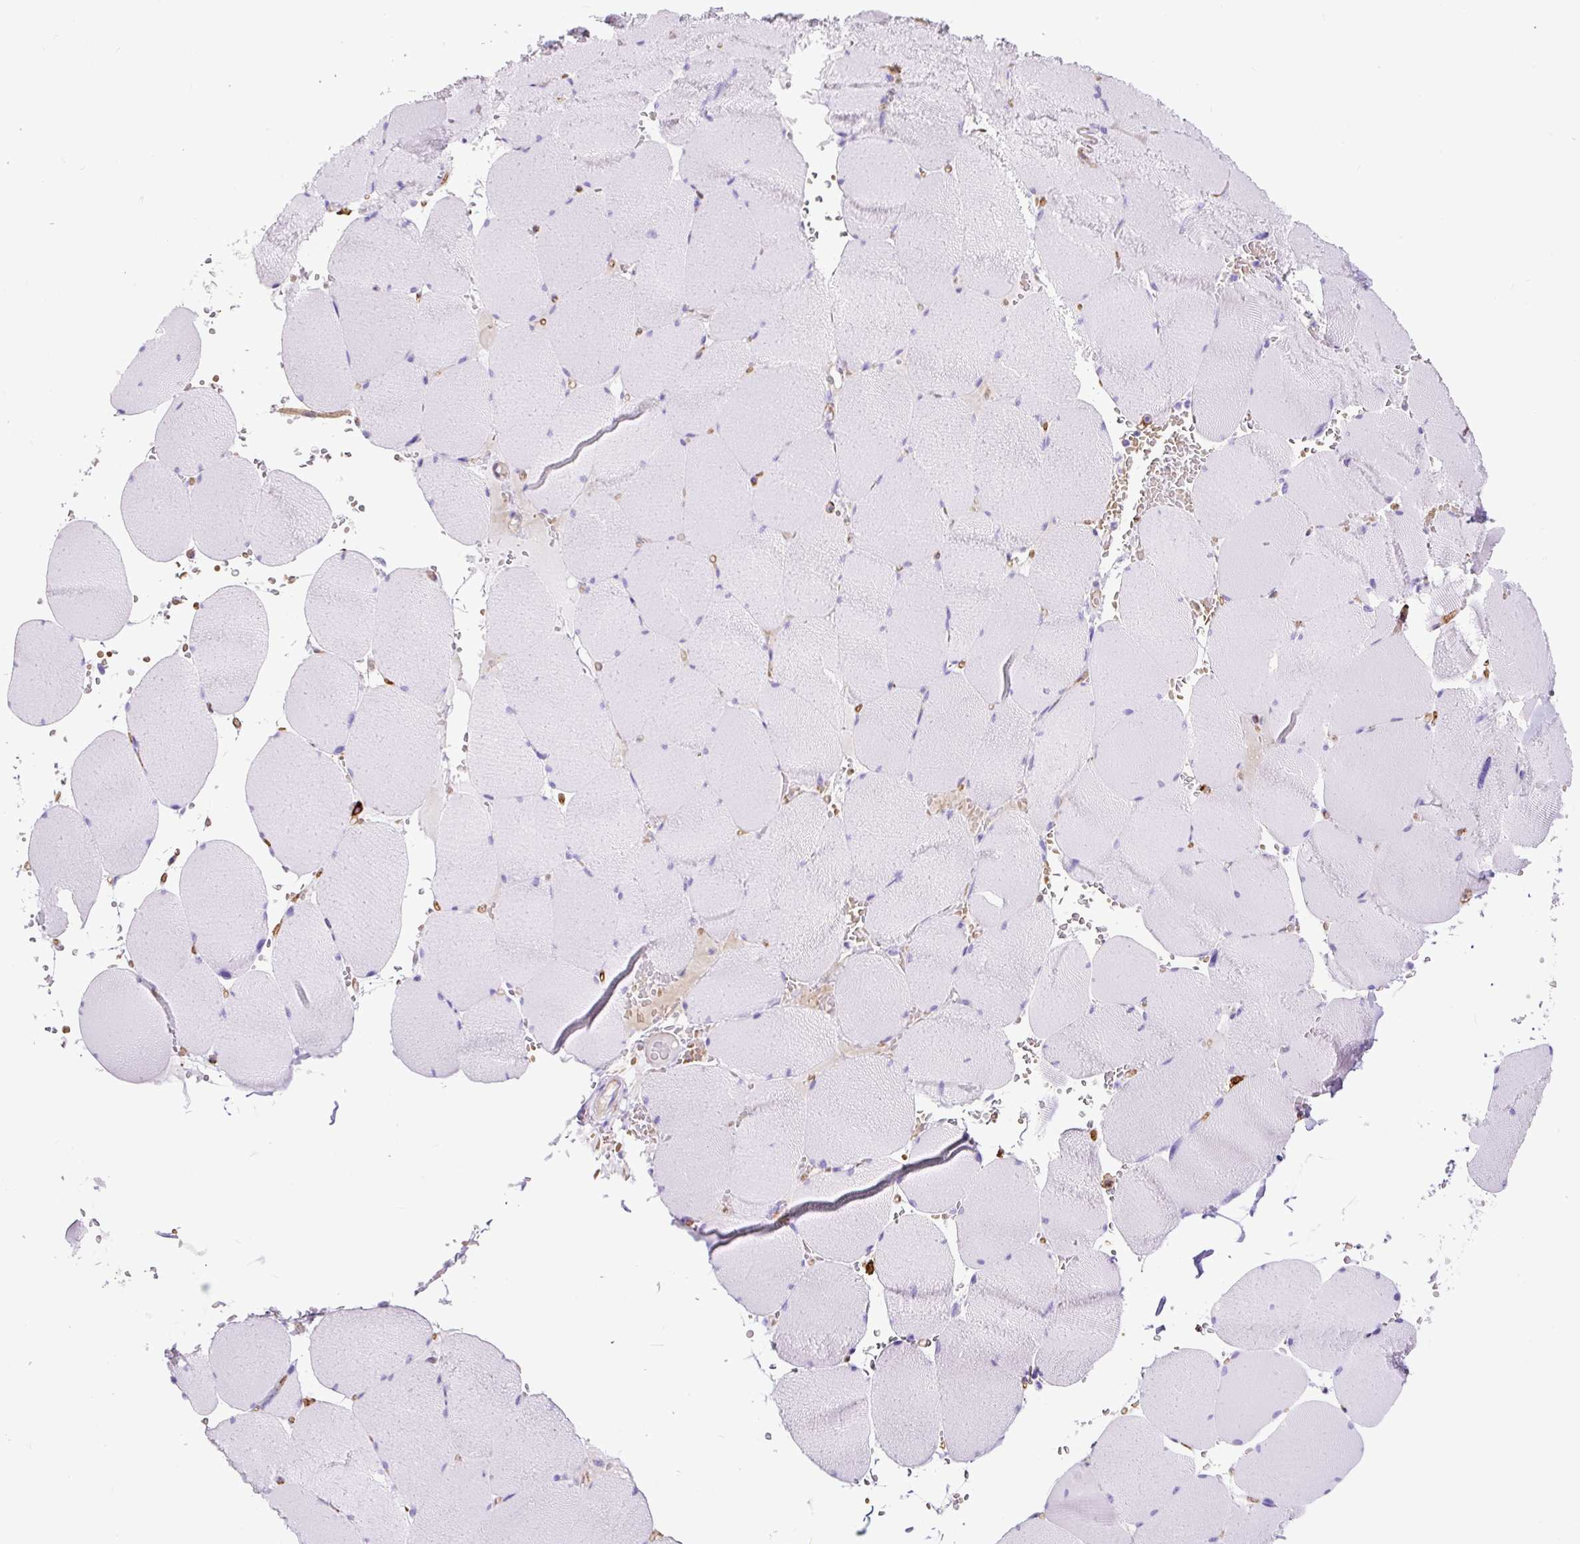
{"staining": {"intensity": "negative", "quantity": "none", "location": "none"}, "tissue": "skeletal muscle", "cell_type": "Myocytes", "image_type": "normal", "snomed": [{"axis": "morphology", "description": "Normal tissue, NOS"}, {"axis": "topography", "description": "Skeletal muscle"}, {"axis": "topography", "description": "Head-Neck"}], "caption": "Unremarkable skeletal muscle was stained to show a protein in brown. There is no significant expression in myocytes. (DAB immunohistochemistry, high magnification).", "gene": "HLA", "patient": {"sex": "male", "age": 66}}